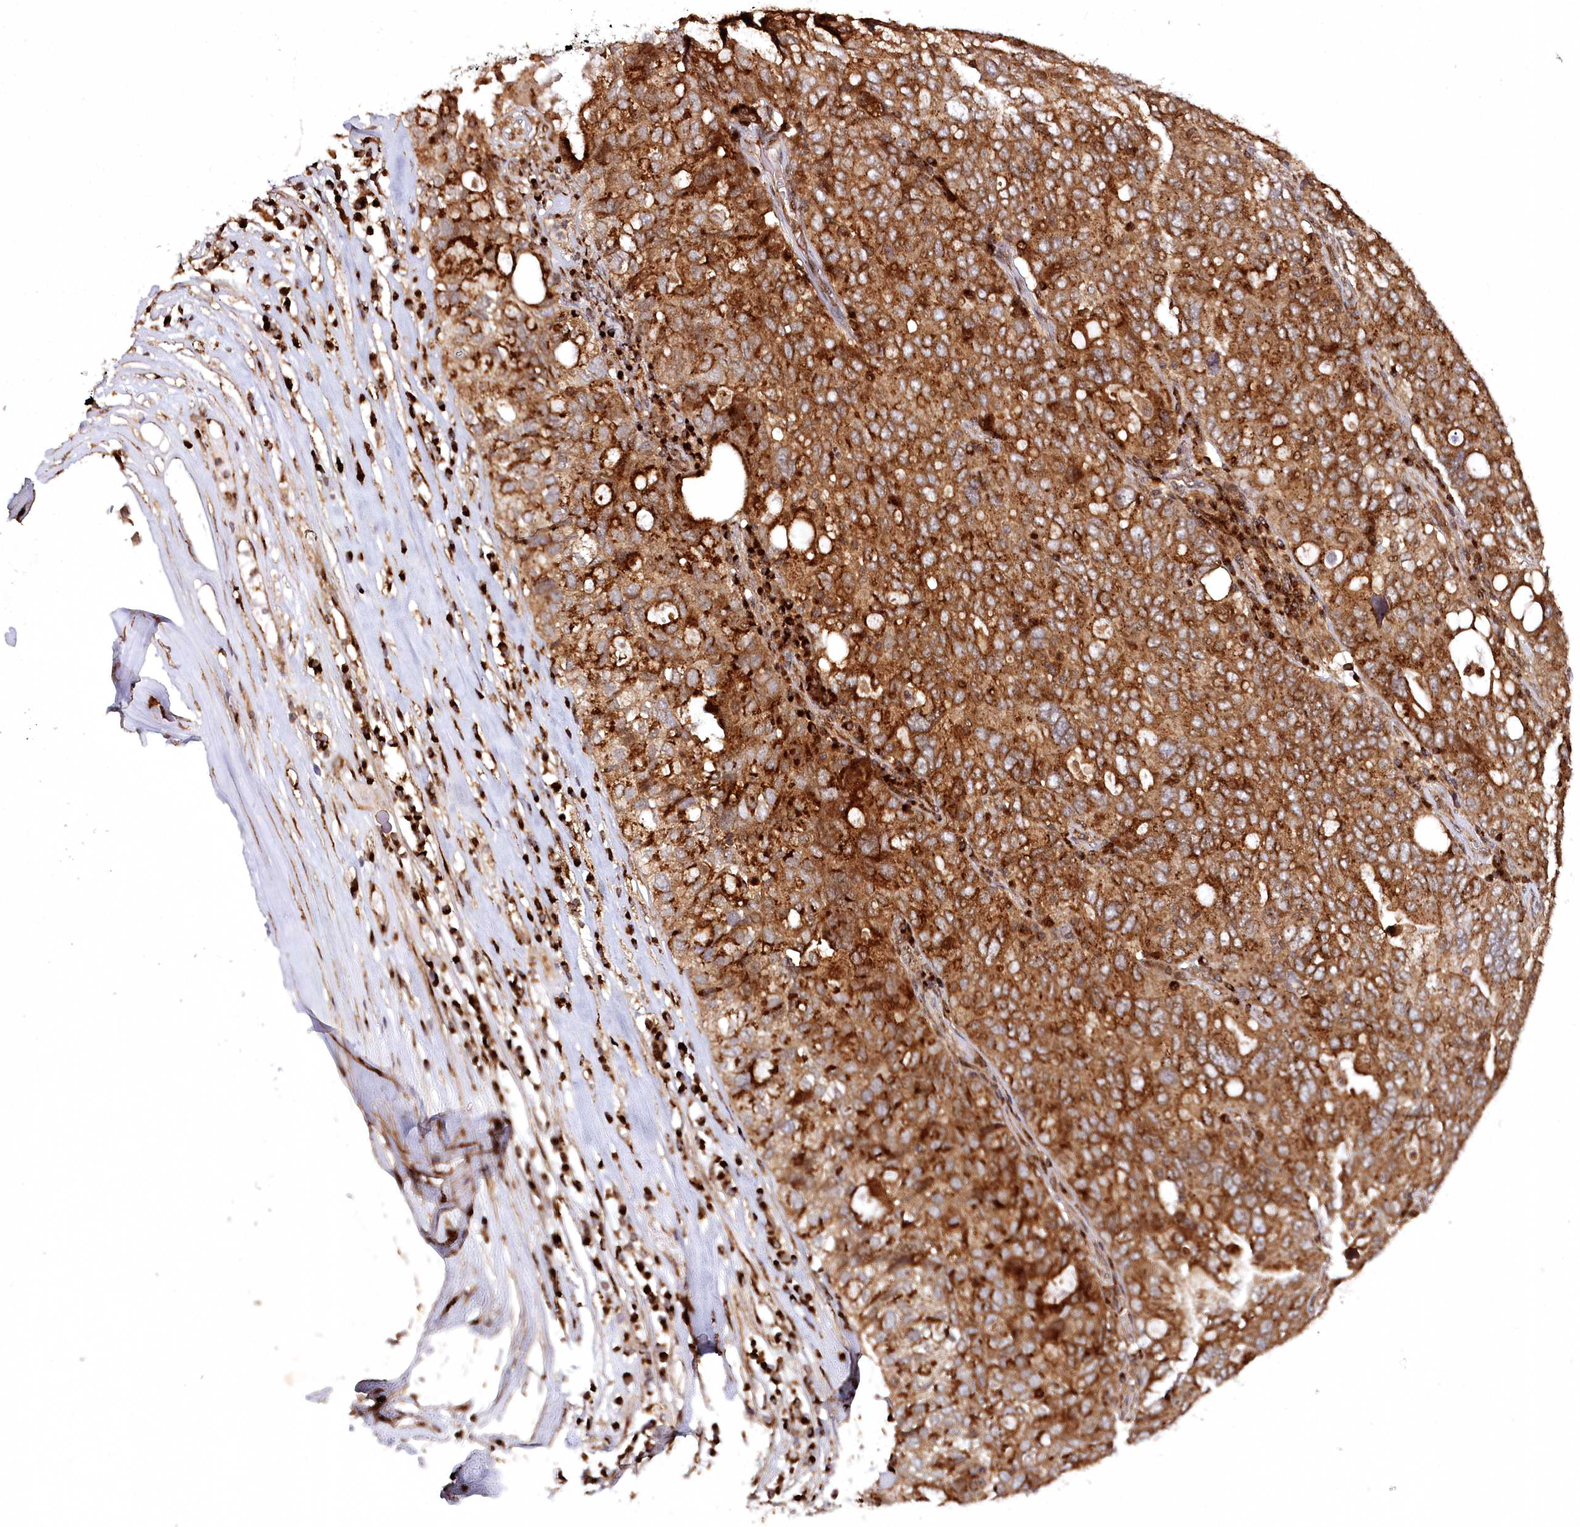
{"staining": {"intensity": "strong", "quantity": ">75%", "location": "cytoplasmic/membranous"}, "tissue": "ovarian cancer", "cell_type": "Tumor cells", "image_type": "cancer", "snomed": [{"axis": "morphology", "description": "Carcinoma, endometroid"}, {"axis": "topography", "description": "Ovary"}], "caption": "This micrograph shows IHC staining of human ovarian cancer (endometroid carcinoma), with high strong cytoplasmic/membranous positivity in about >75% of tumor cells.", "gene": "COPG1", "patient": {"sex": "female", "age": 62}}